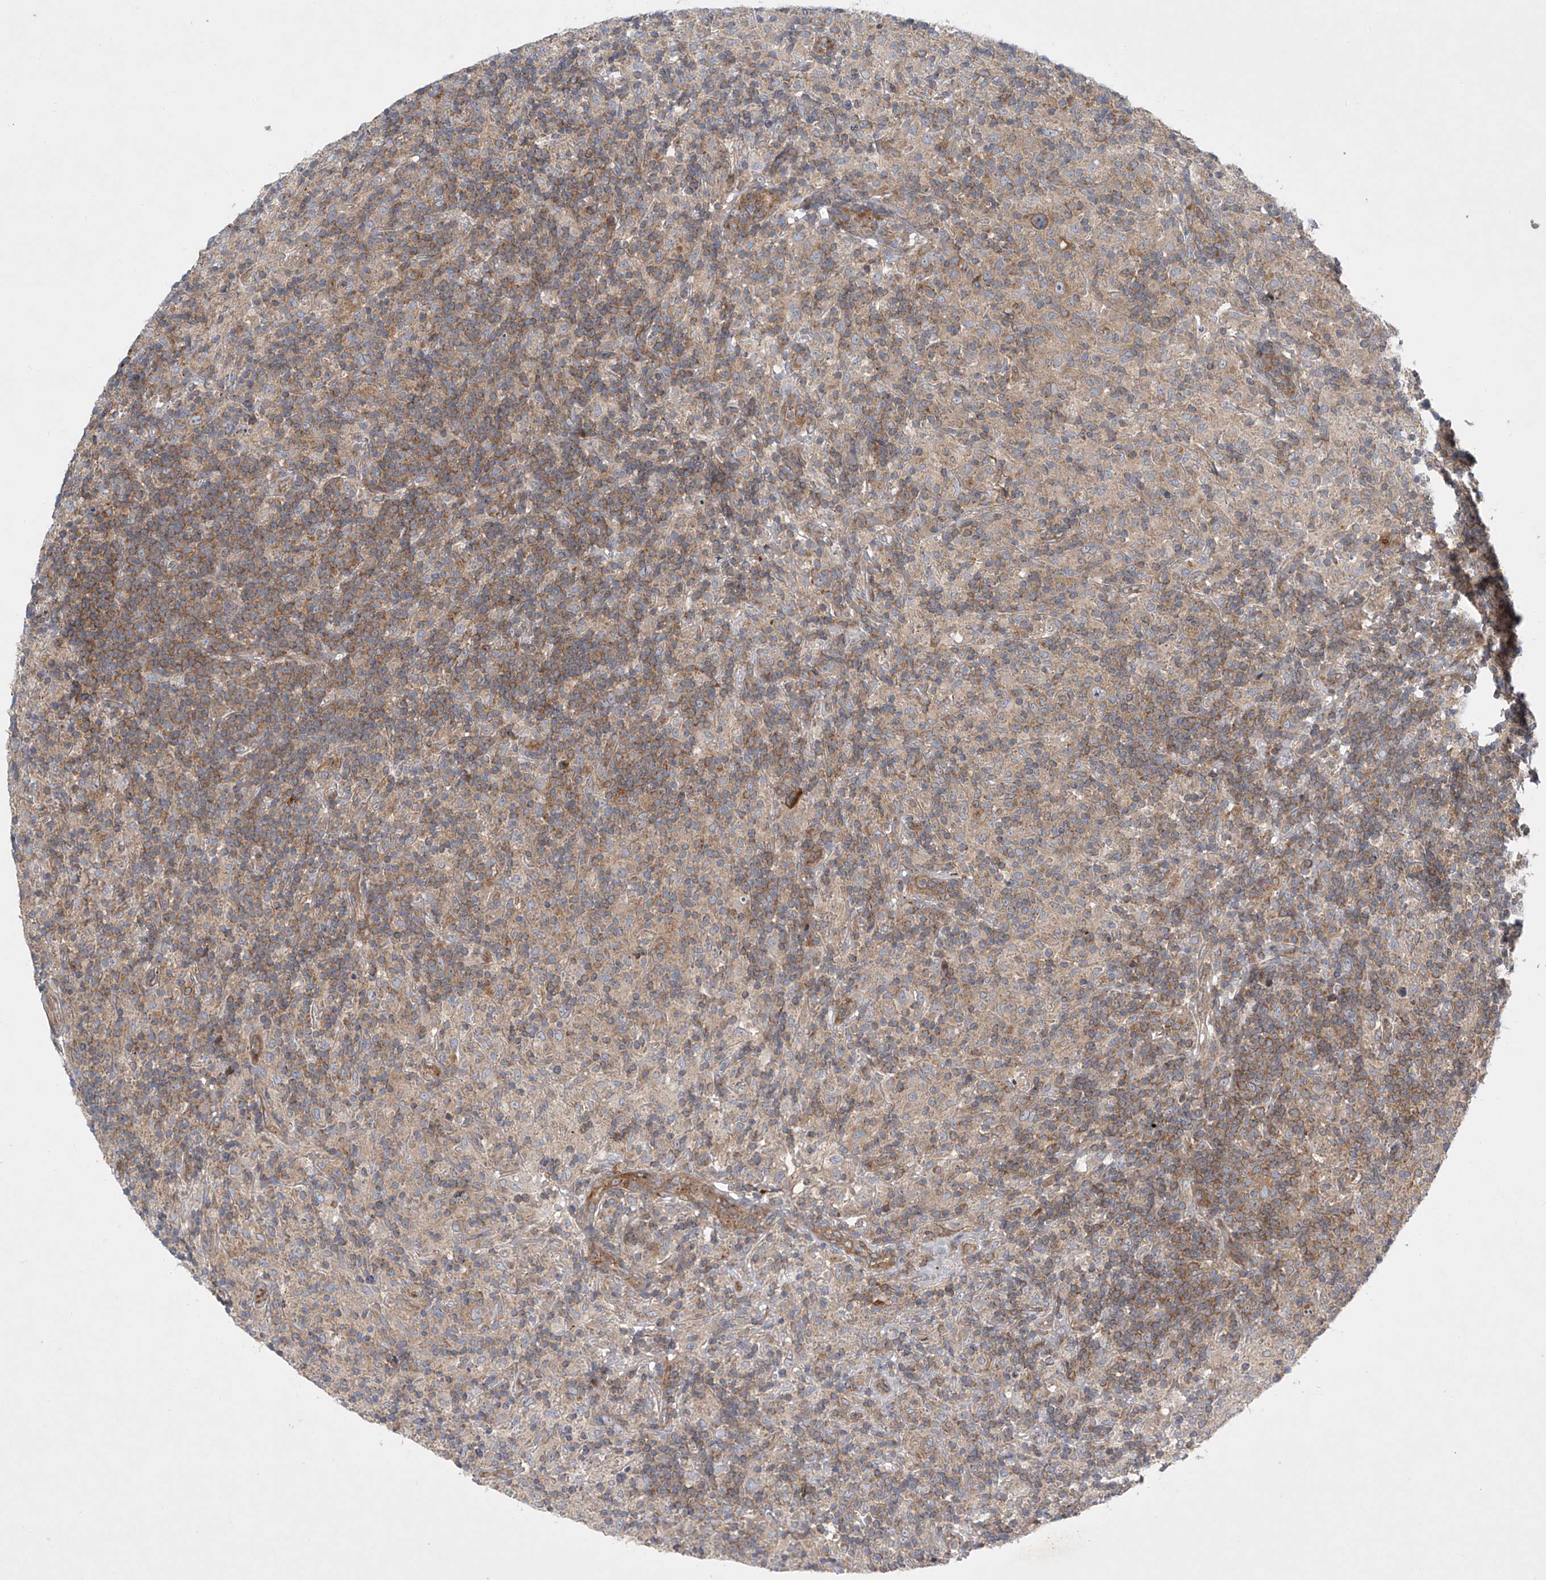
{"staining": {"intensity": "moderate", "quantity": "<25%", "location": "cytoplasmic/membranous"}, "tissue": "lymphoma", "cell_type": "Tumor cells", "image_type": "cancer", "snomed": [{"axis": "morphology", "description": "Hodgkin's disease, NOS"}, {"axis": "topography", "description": "Lymph node"}], "caption": "This micrograph displays immunohistochemistry (IHC) staining of Hodgkin's disease, with low moderate cytoplasmic/membranous expression in approximately <25% of tumor cells.", "gene": "TJAP1", "patient": {"sex": "male", "age": 70}}